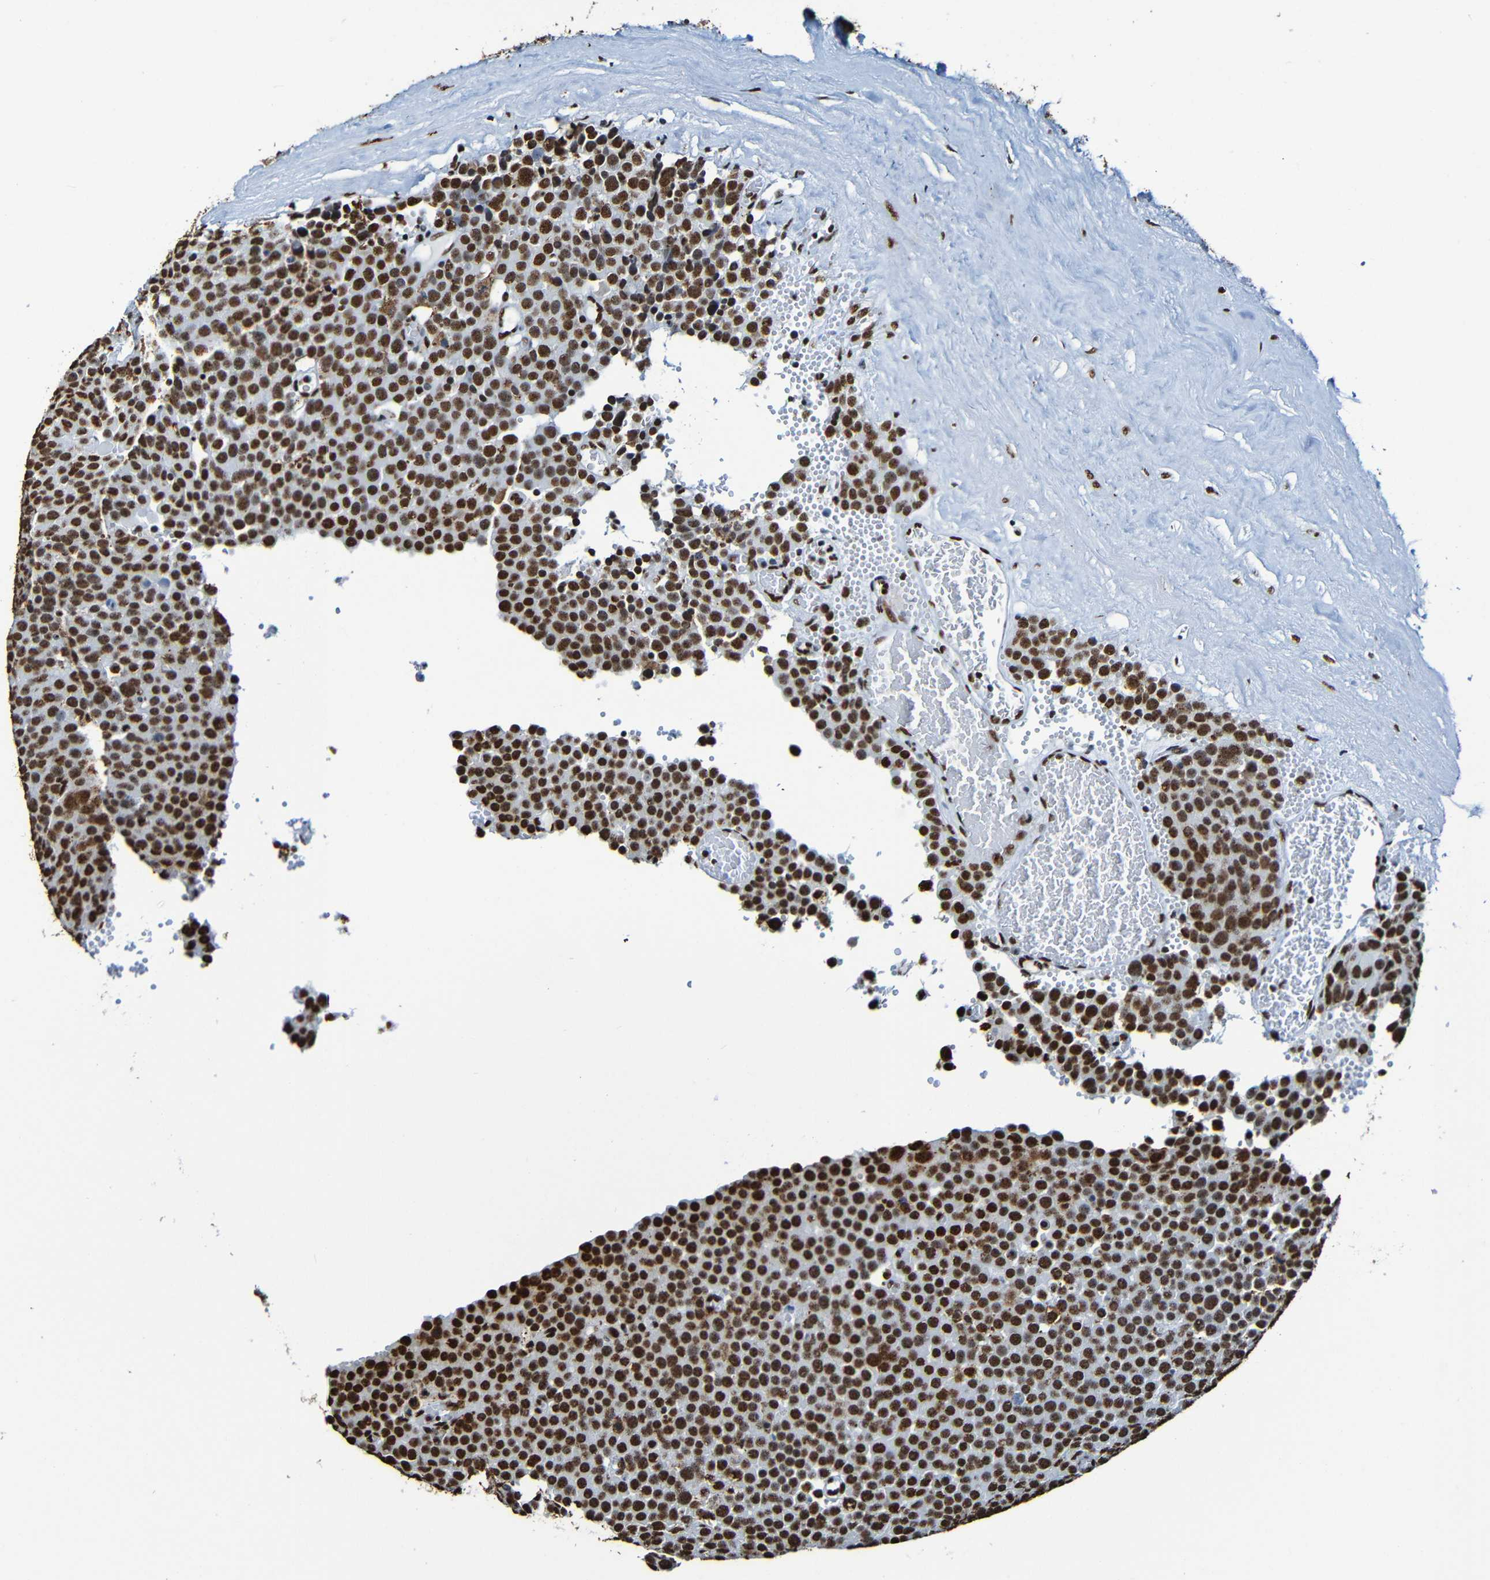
{"staining": {"intensity": "strong", "quantity": ">75%", "location": "nuclear"}, "tissue": "testis cancer", "cell_type": "Tumor cells", "image_type": "cancer", "snomed": [{"axis": "morphology", "description": "Normal tissue, NOS"}, {"axis": "morphology", "description": "Seminoma, NOS"}, {"axis": "topography", "description": "Testis"}], "caption": "Brown immunohistochemical staining in testis seminoma displays strong nuclear positivity in approximately >75% of tumor cells. (Brightfield microscopy of DAB IHC at high magnification).", "gene": "SRSF3", "patient": {"sex": "male", "age": 71}}